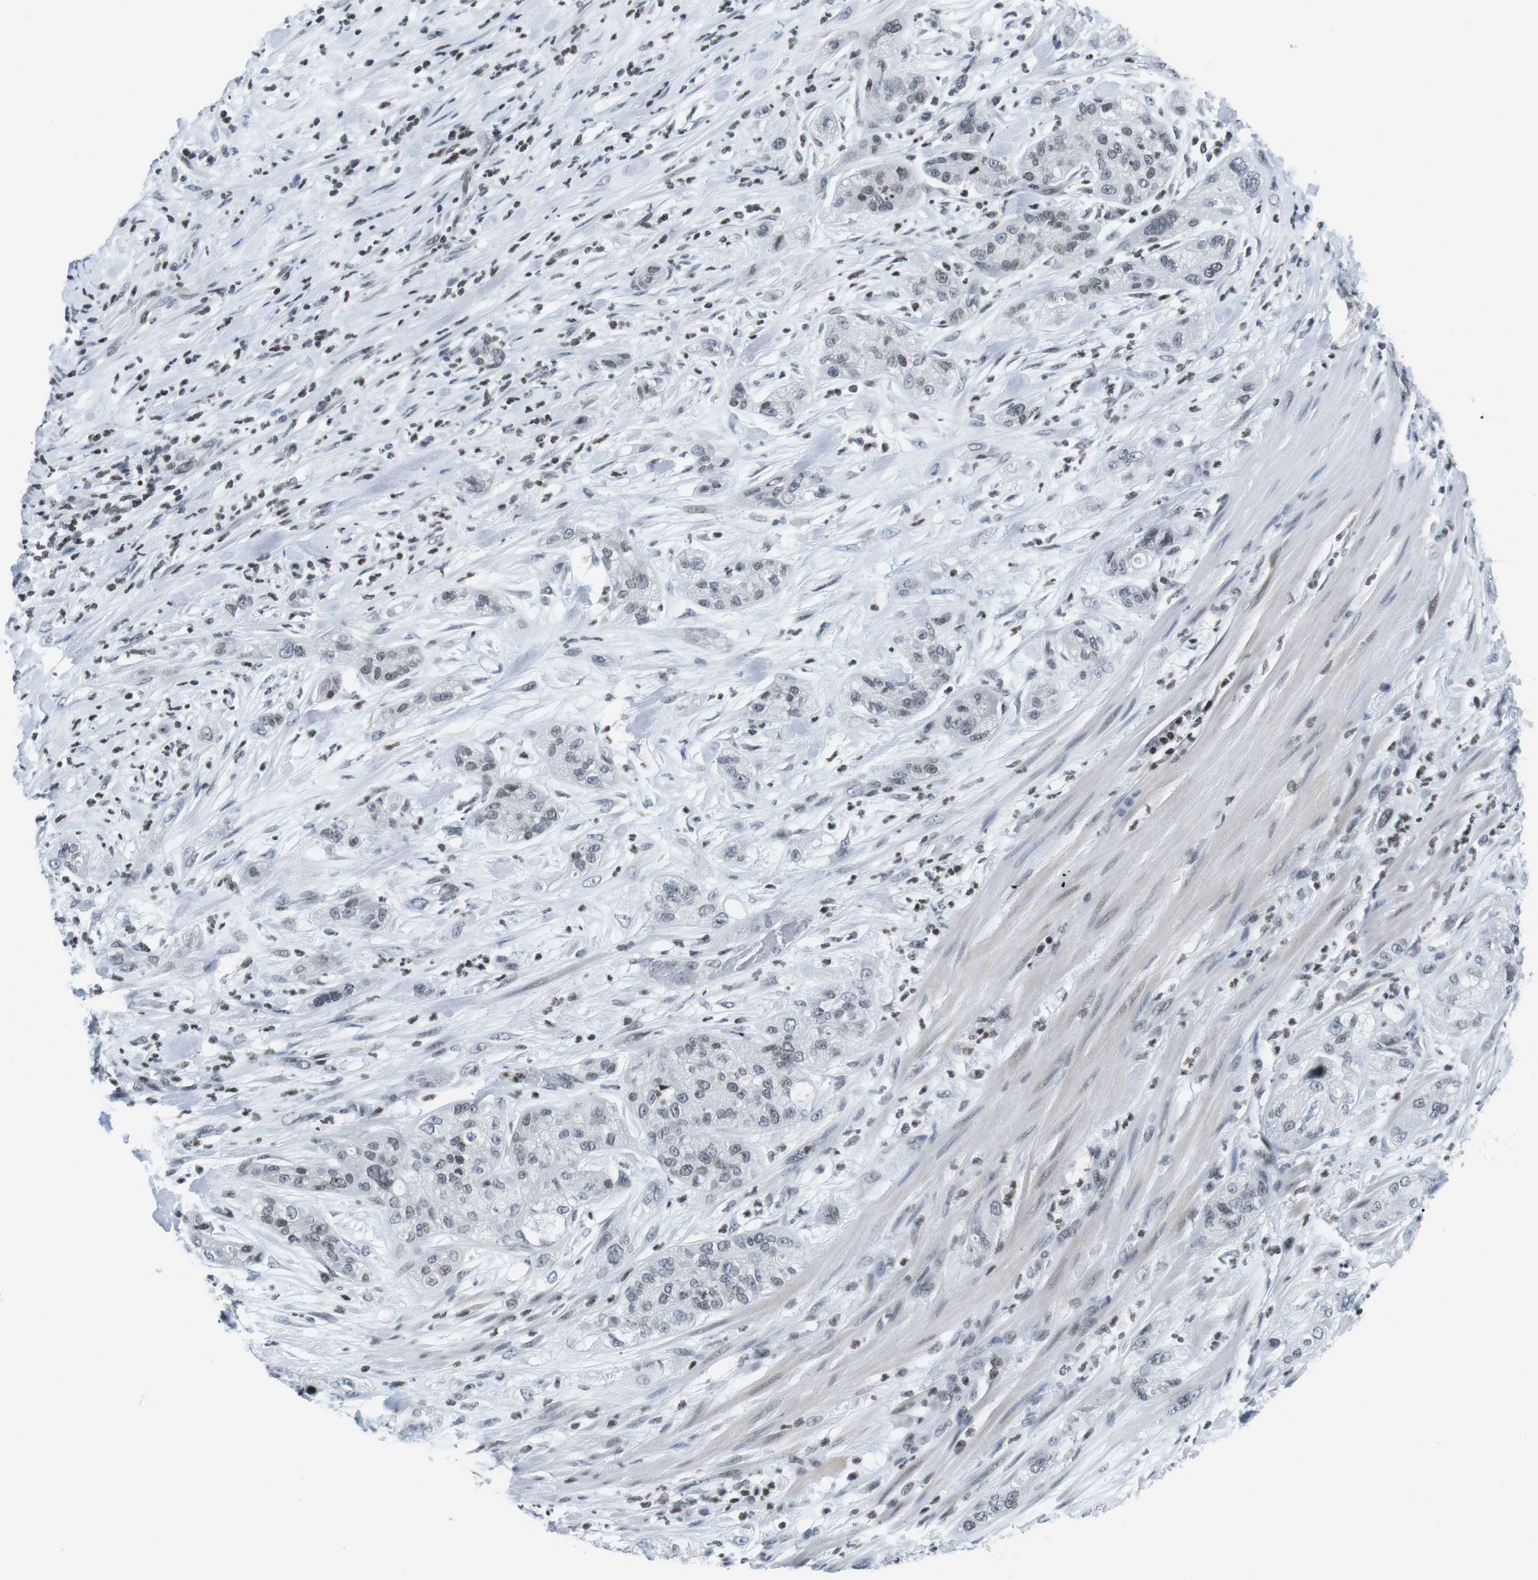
{"staining": {"intensity": "weak", "quantity": "<25%", "location": "nuclear"}, "tissue": "pancreatic cancer", "cell_type": "Tumor cells", "image_type": "cancer", "snomed": [{"axis": "morphology", "description": "Adenocarcinoma, NOS"}, {"axis": "topography", "description": "Pancreas"}], "caption": "An IHC micrograph of adenocarcinoma (pancreatic) is shown. There is no staining in tumor cells of adenocarcinoma (pancreatic).", "gene": "E2F2", "patient": {"sex": "female", "age": 78}}